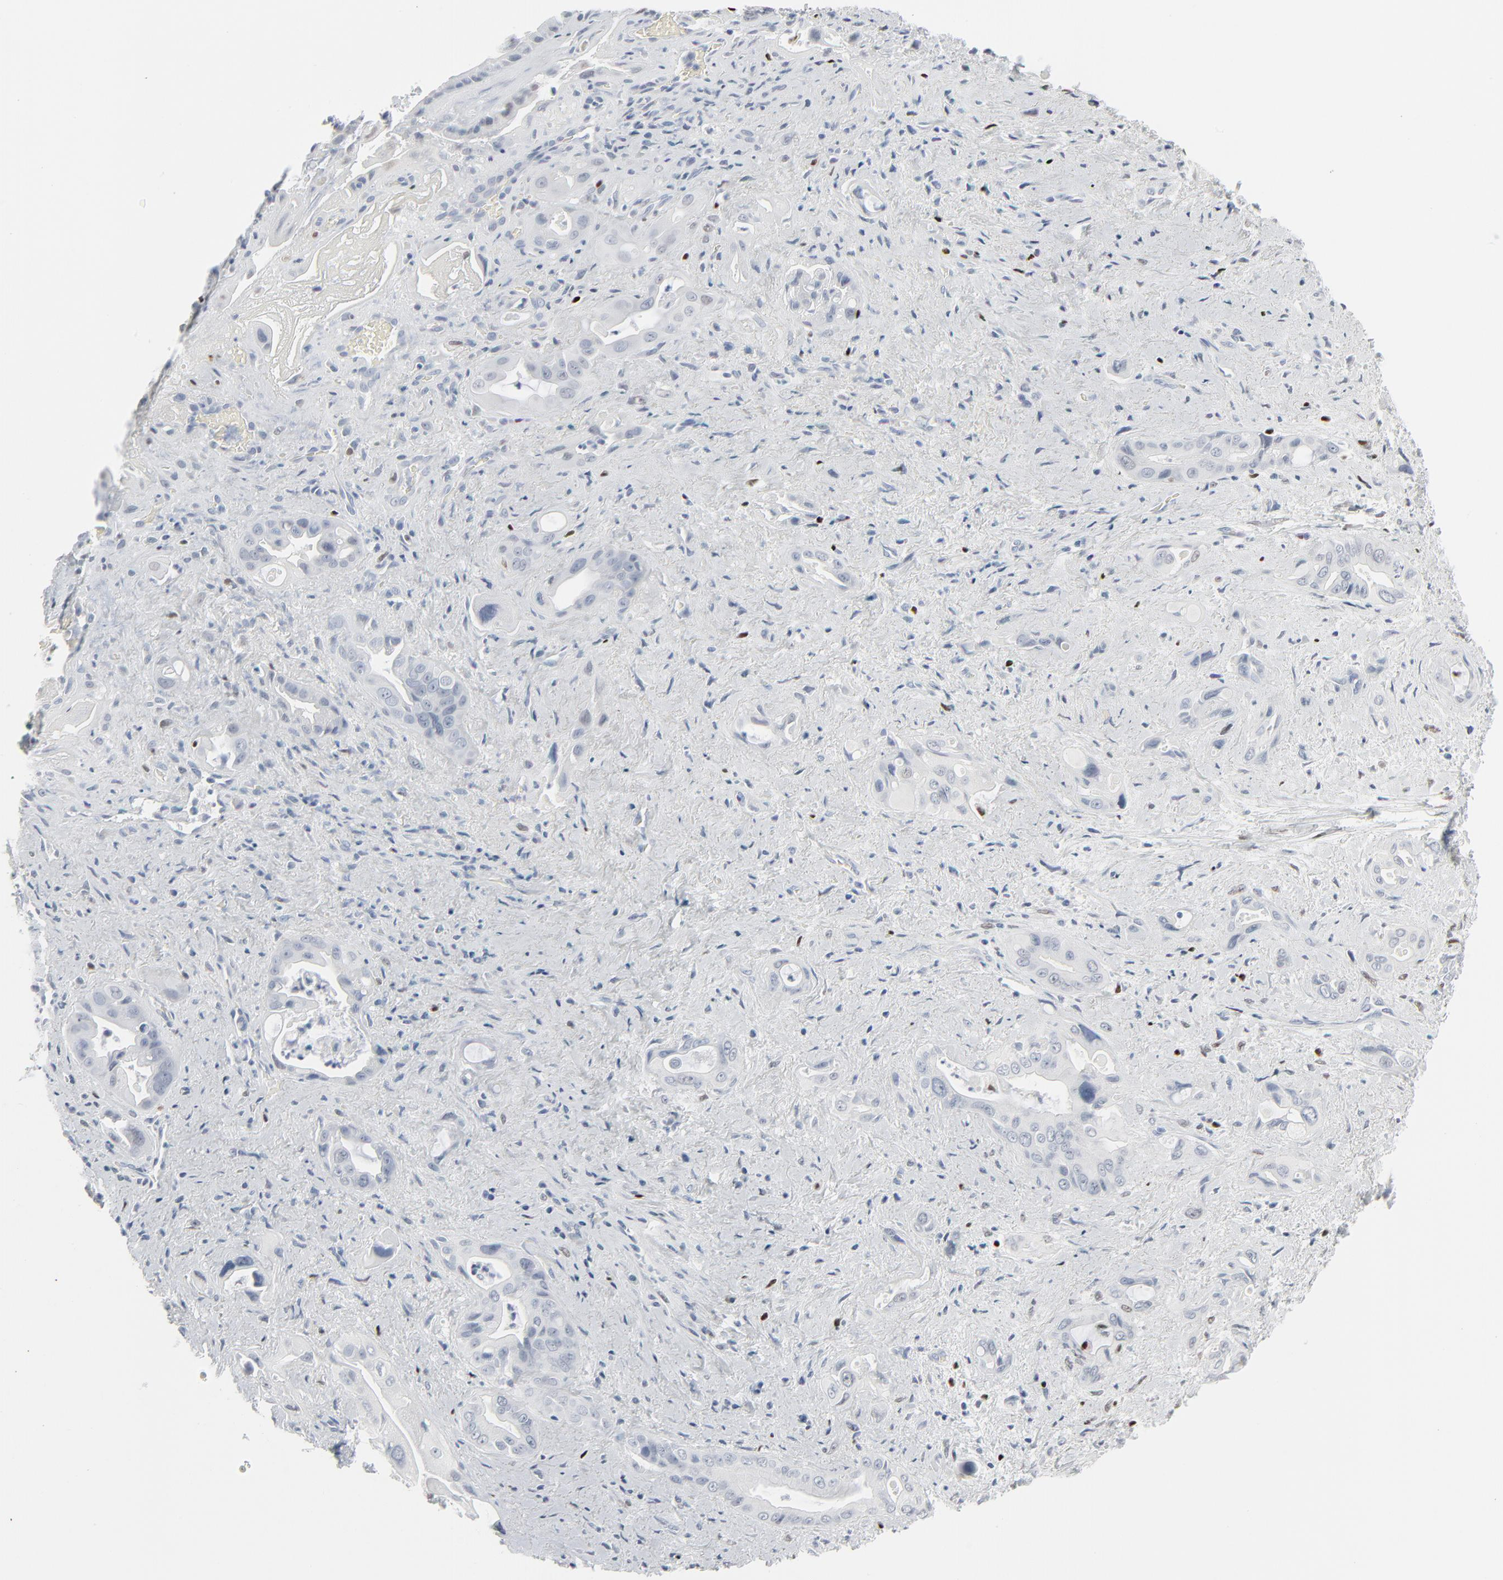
{"staining": {"intensity": "negative", "quantity": "none", "location": "none"}, "tissue": "pancreatic cancer", "cell_type": "Tumor cells", "image_type": "cancer", "snomed": [{"axis": "morphology", "description": "Adenocarcinoma, NOS"}, {"axis": "topography", "description": "Pancreas"}], "caption": "DAB (3,3'-diaminobenzidine) immunohistochemical staining of pancreatic adenocarcinoma displays no significant expression in tumor cells.", "gene": "MITF", "patient": {"sex": "male", "age": 77}}